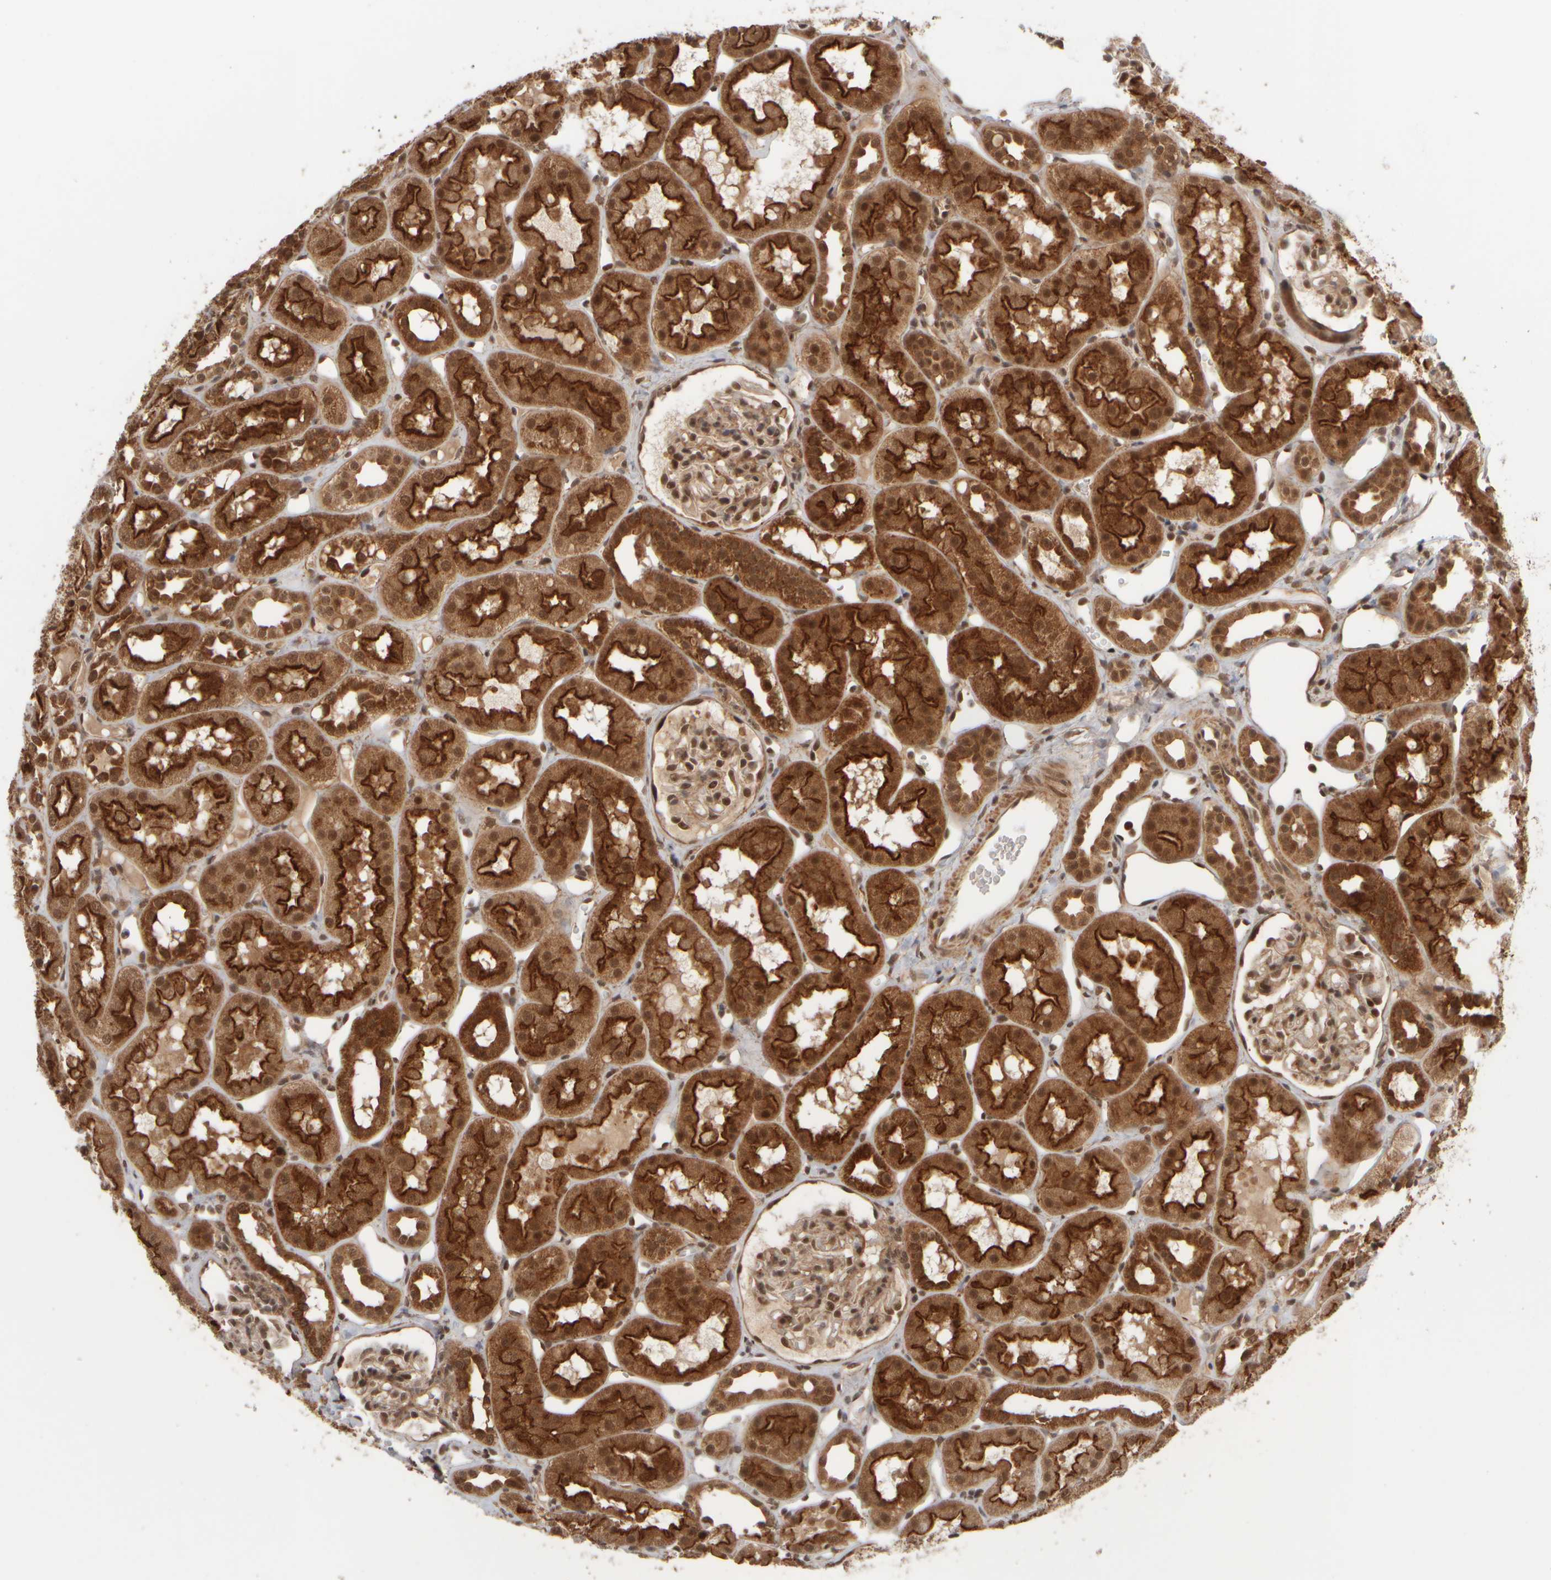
{"staining": {"intensity": "moderate", "quantity": "25%-75%", "location": "cytoplasmic/membranous,nuclear"}, "tissue": "kidney", "cell_type": "Cells in glomeruli", "image_type": "normal", "snomed": [{"axis": "morphology", "description": "Normal tissue, NOS"}, {"axis": "topography", "description": "Kidney"}], "caption": "An image showing moderate cytoplasmic/membranous,nuclear positivity in about 25%-75% of cells in glomeruli in unremarkable kidney, as visualized by brown immunohistochemical staining.", "gene": "SYNRG", "patient": {"sex": "male", "age": 16}}